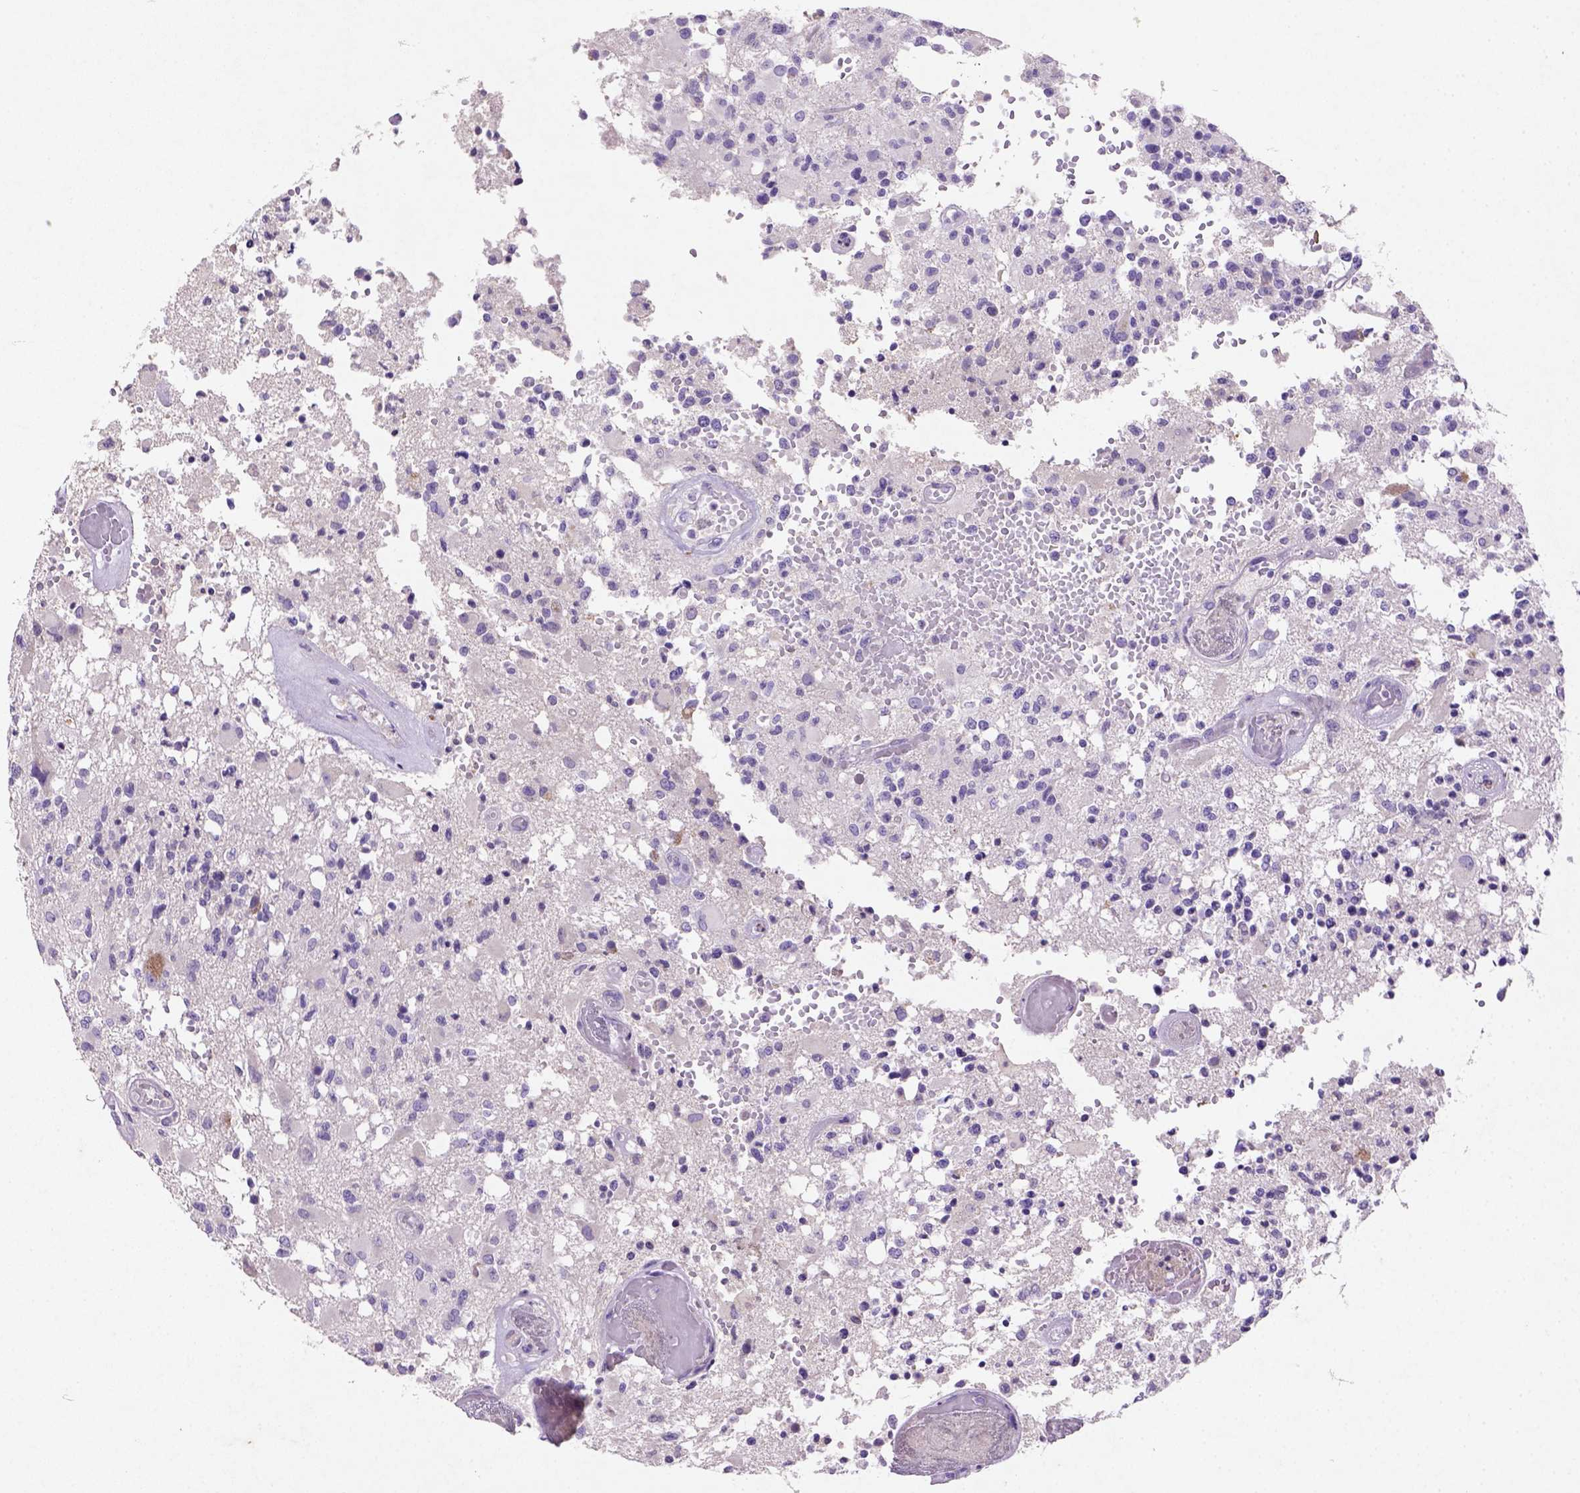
{"staining": {"intensity": "negative", "quantity": "none", "location": "none"}, "tissue": "glioma", "cell_type": "Tumor cells", "image_type": "cancer", "snomed": [{"axis": "morphology", "description": "Glioma, malignant, High grade"}, {"axis": "topography", "description": "Brain"}], "caption": "Immunohistochemical staining of glioma displays no significant positivity in tumor cells.", "gene": "NUDT2", "patient": {"sex": "female", "age": 63}}